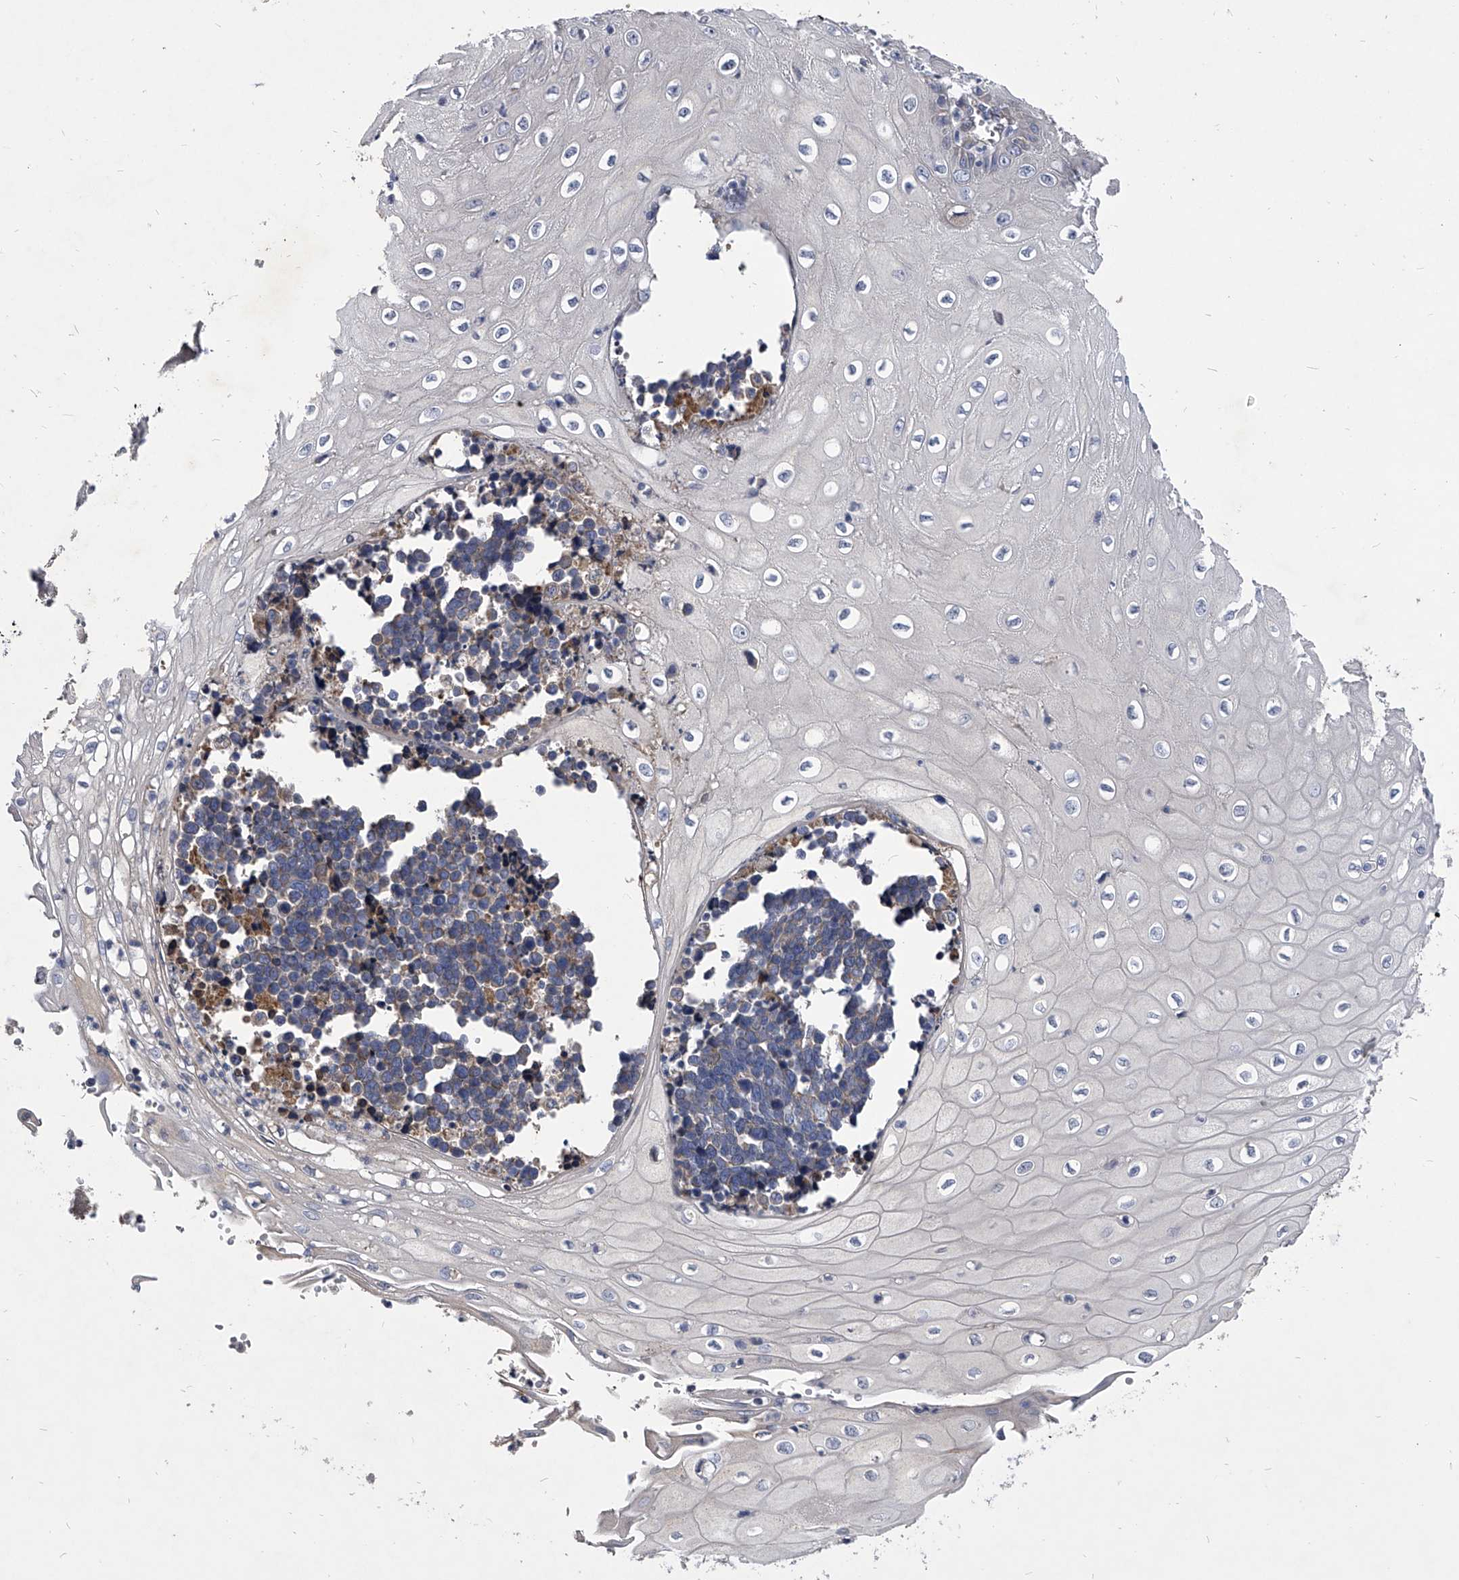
{"staining": {"intensity": "negative", "quantity": "none", "location": "none"}, "tissue": "cervical cancer", "cell_type": "Tumor cells", "image_type": "cancer", "snomed": [{"axis": "morphology", "description": "Normal tissue, NOS"}, {"axis": "morphology", "description": "Squamous cell carcinoma, NOS"}, {"axis": "topography", "description": "Cervix"}], "caption": "Human cervical cancer (squamous cell carcinoma) stained for a protein using immunohistochemistry (IHC) reveals no staining in tumor cells.", "gene": "CCR4", "patient": {"sex": "female", "age": 35}}